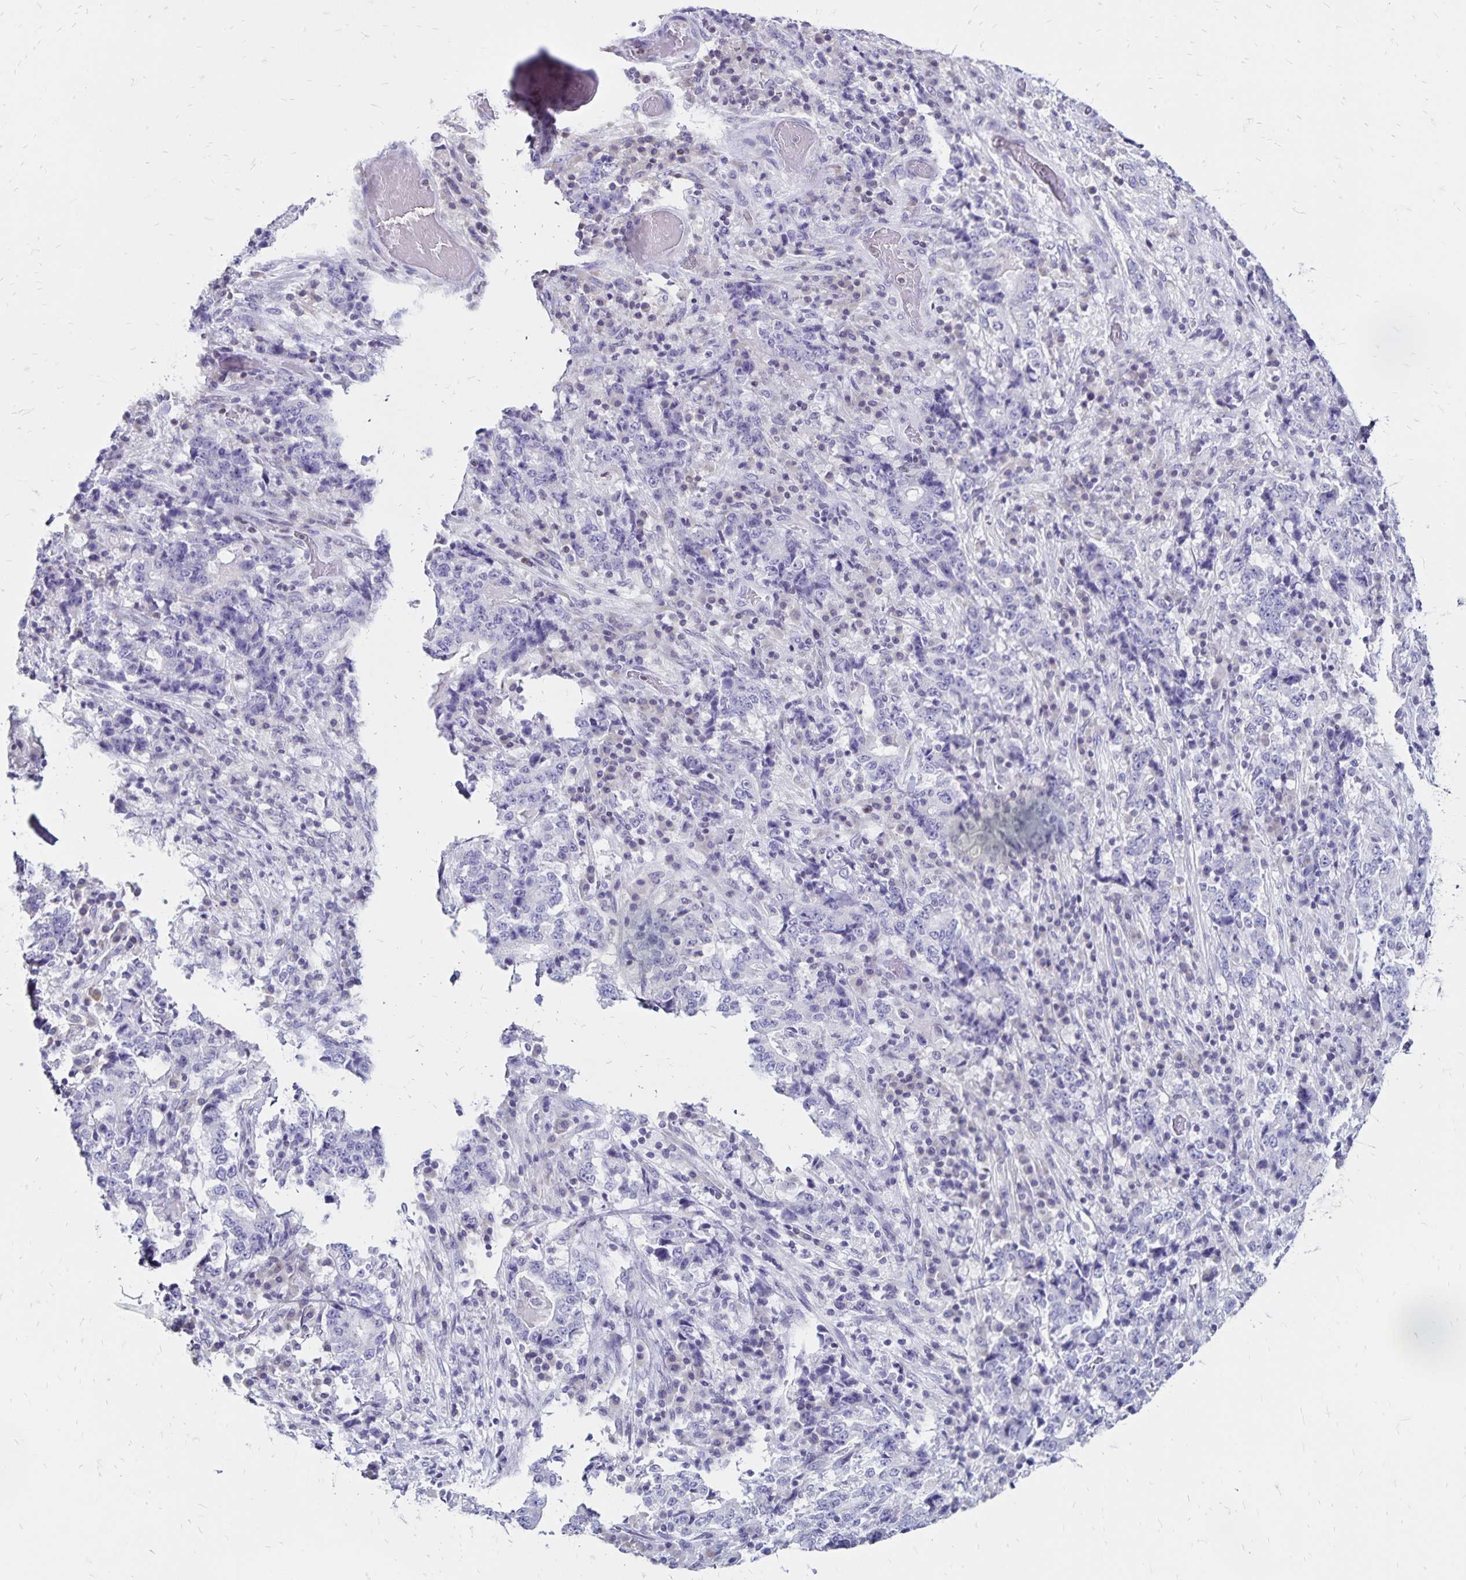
{"staining": {"intensity": "negative", "quantity": "none", "location": "none"}, "tissue": "stomach cancer", "cell_type": "Tumor cells", "image_type": "cancer", "snomed": [{"axis": "morphology", "description": "Normal tissue, NOS"}, {"axis": "morphology", "description": "Adenocarcinoma, NOS"}, {"axis": "topography", "description": "Stomach, upper"}, {"axis": "topography", "description": "Stomach"}], "caption": "IHC image of neoplastic tissue: adenocarcinoma (stomach) stained with DAB (3,3'-diaminobenzidine) displays no significant protein expression in tumor cells. (IHC, brightfield microscopy, high magnification).", "gene": "IKZF1", "patient": {"sex": "male", "age": 59}}